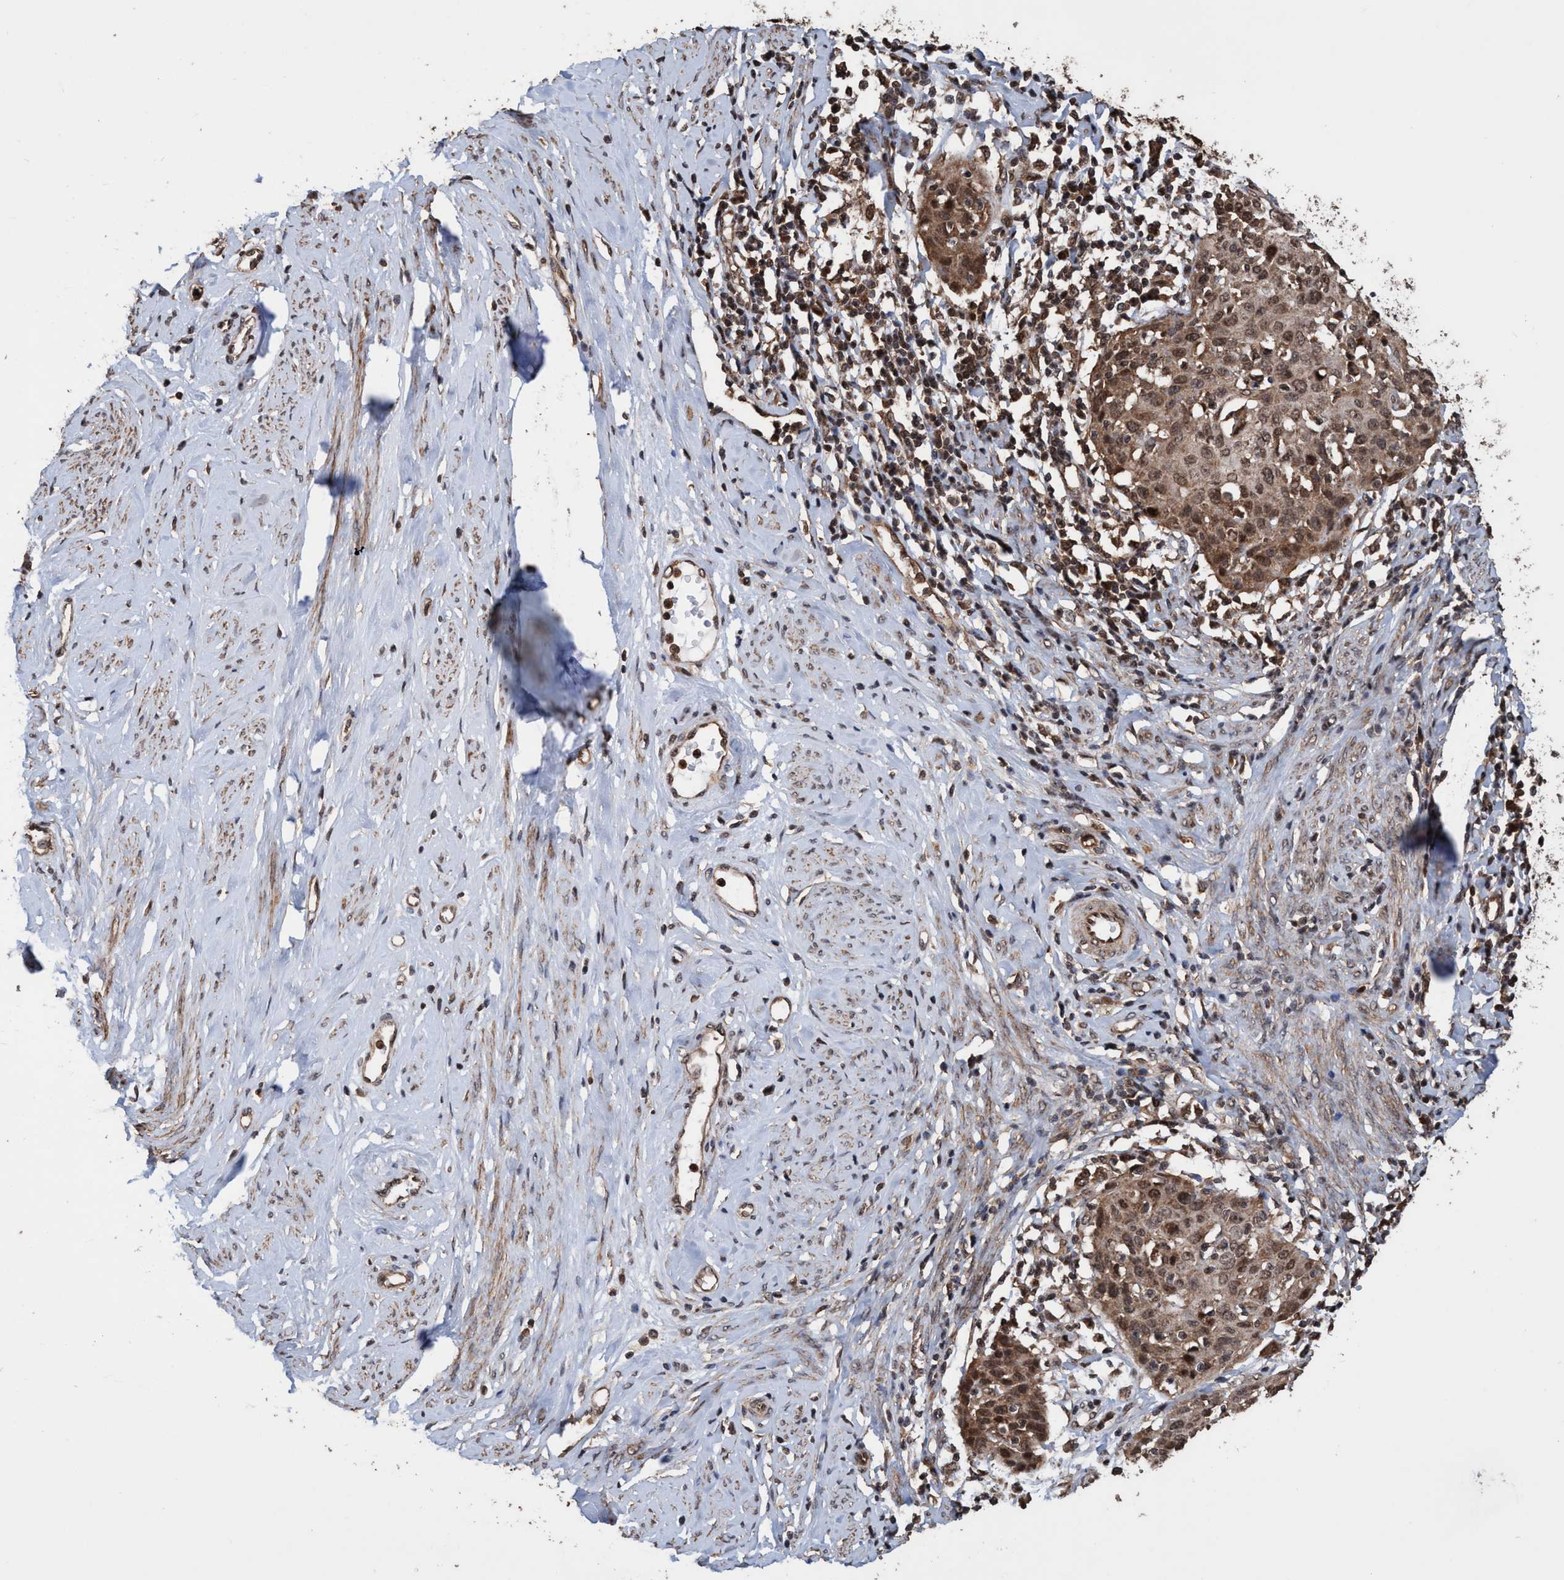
{"staining": {"intensity": "moderate", "quantity": ">75%", "location": "cytoplasmic/membranous,nuclear"}, "tissue": "cervical cancer", "cell_type": "Tumor cells", "image_type": "cancer", "snomed": [{"axis": "morphology", "description": "Squamous cell carcinoma, NOS"}, {"axis": "topography", "description": "Cervix"}], "caption": "Squamous cell carcinoma (cervical) stained with DAB (3,3'-diaminobenzidine) IHC reveals medium levels of moderate cytoplasmic/membranous and nuclear positivity in about >75% of tumor cells.", "gene": "TRPC7", "patient": {"sex": "female", "age": 38}}